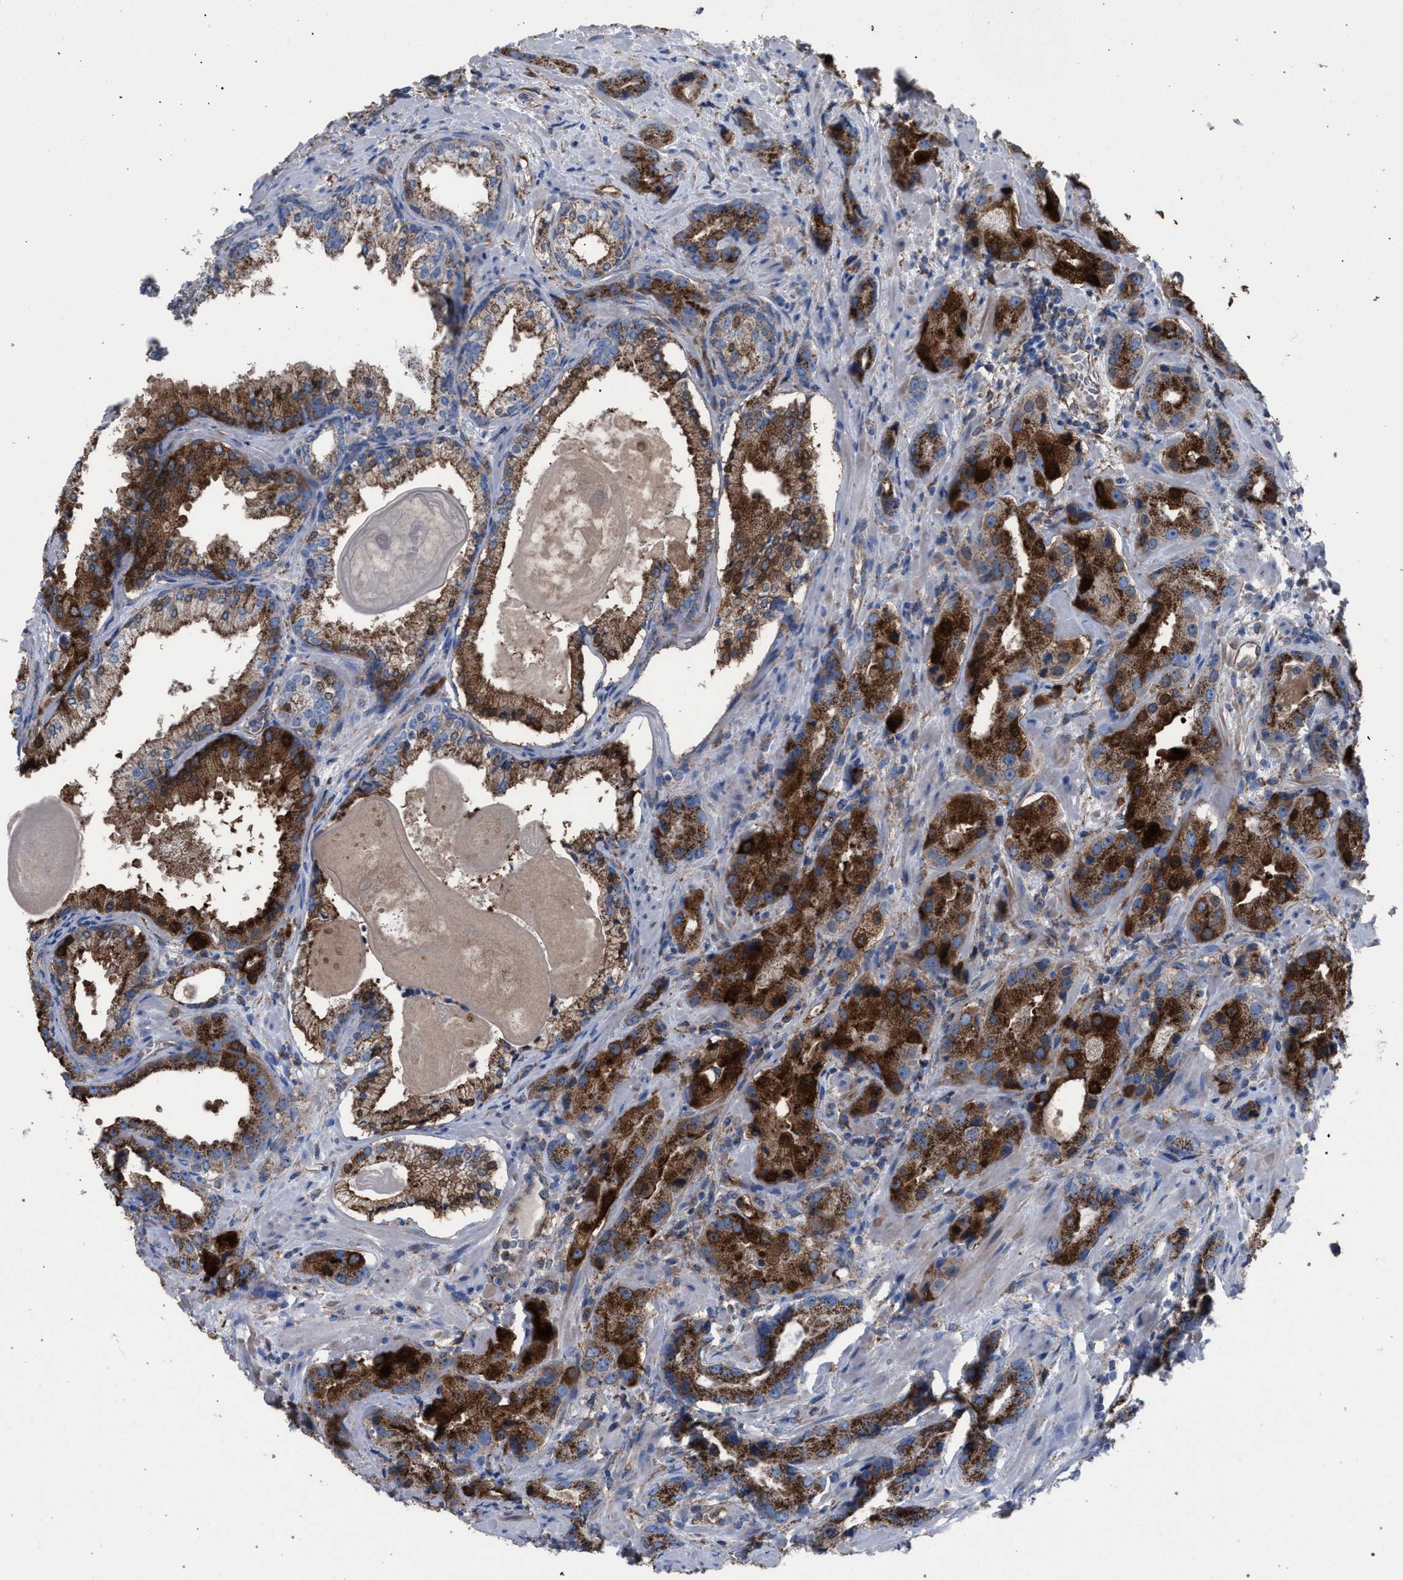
{"staining": {"intensity": "strong", "quantity": ">75%", "location": "cytoplasmic/membranous"}, "tissue": "prostate cancer", "cell_type": "Tumor cells", "image_type": "cancer", "snomed": [{"axis": "morphology", "description": "Adenocarcinoma, High grade"}, {"axis": "topography", "description": "Prostate"}], "caption": "DAB (3,3'-diaminobenzidine) immunohistochemical staining of prostate cancer (adenocarcinoma (high-grade)) demonstrates strong cytoplasmic/membranous protein staining in about >75% of tumor cells. Ihc stains the protein of interest in brown and the nuclei are stained blue.", "gene": "HSD17B4", "patient": {"sex": "male", "age": 63}}